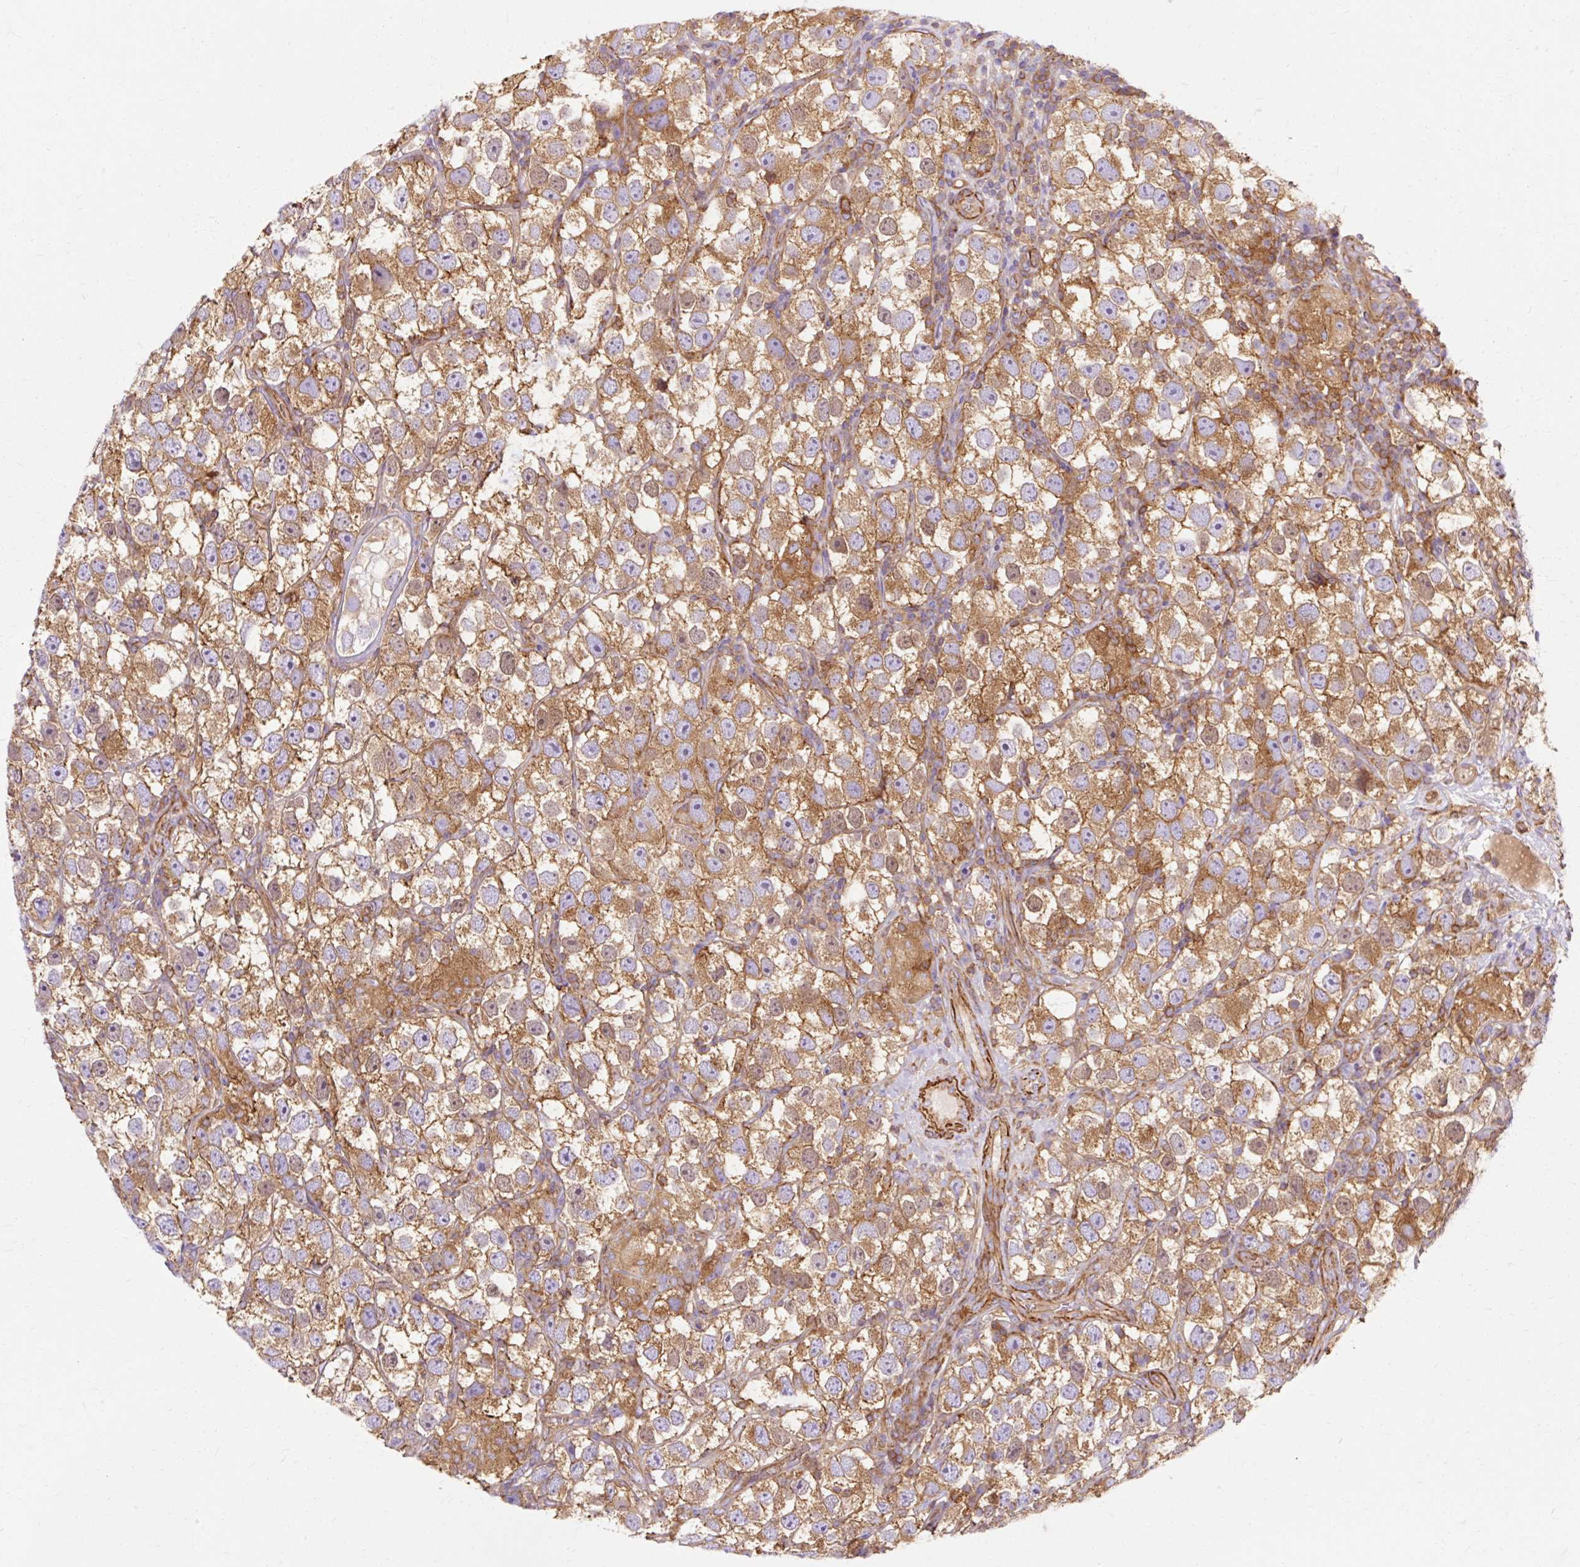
{"staining": {"intensity": "moderate", "quantity": ">75%", "location": "cytoplasmic/membranous"}, "tissue": "testis cancer", "cell_type": "Tumor cells", "image_type": "cancer", "snomed": [{"axis": "morphology", "description": "Seminoma, NOS"}, {"axis": "topography", "description": "Testis"}], "caption": "This is a micrograph of immunohistochemistry (IHC) staining of seminoma (testis), which shows moderate staining in the cytoplasmic/membranous of tumor cells.", "gene": "TBC1D2B", "patient": {"sex": "male", "age": 26}}